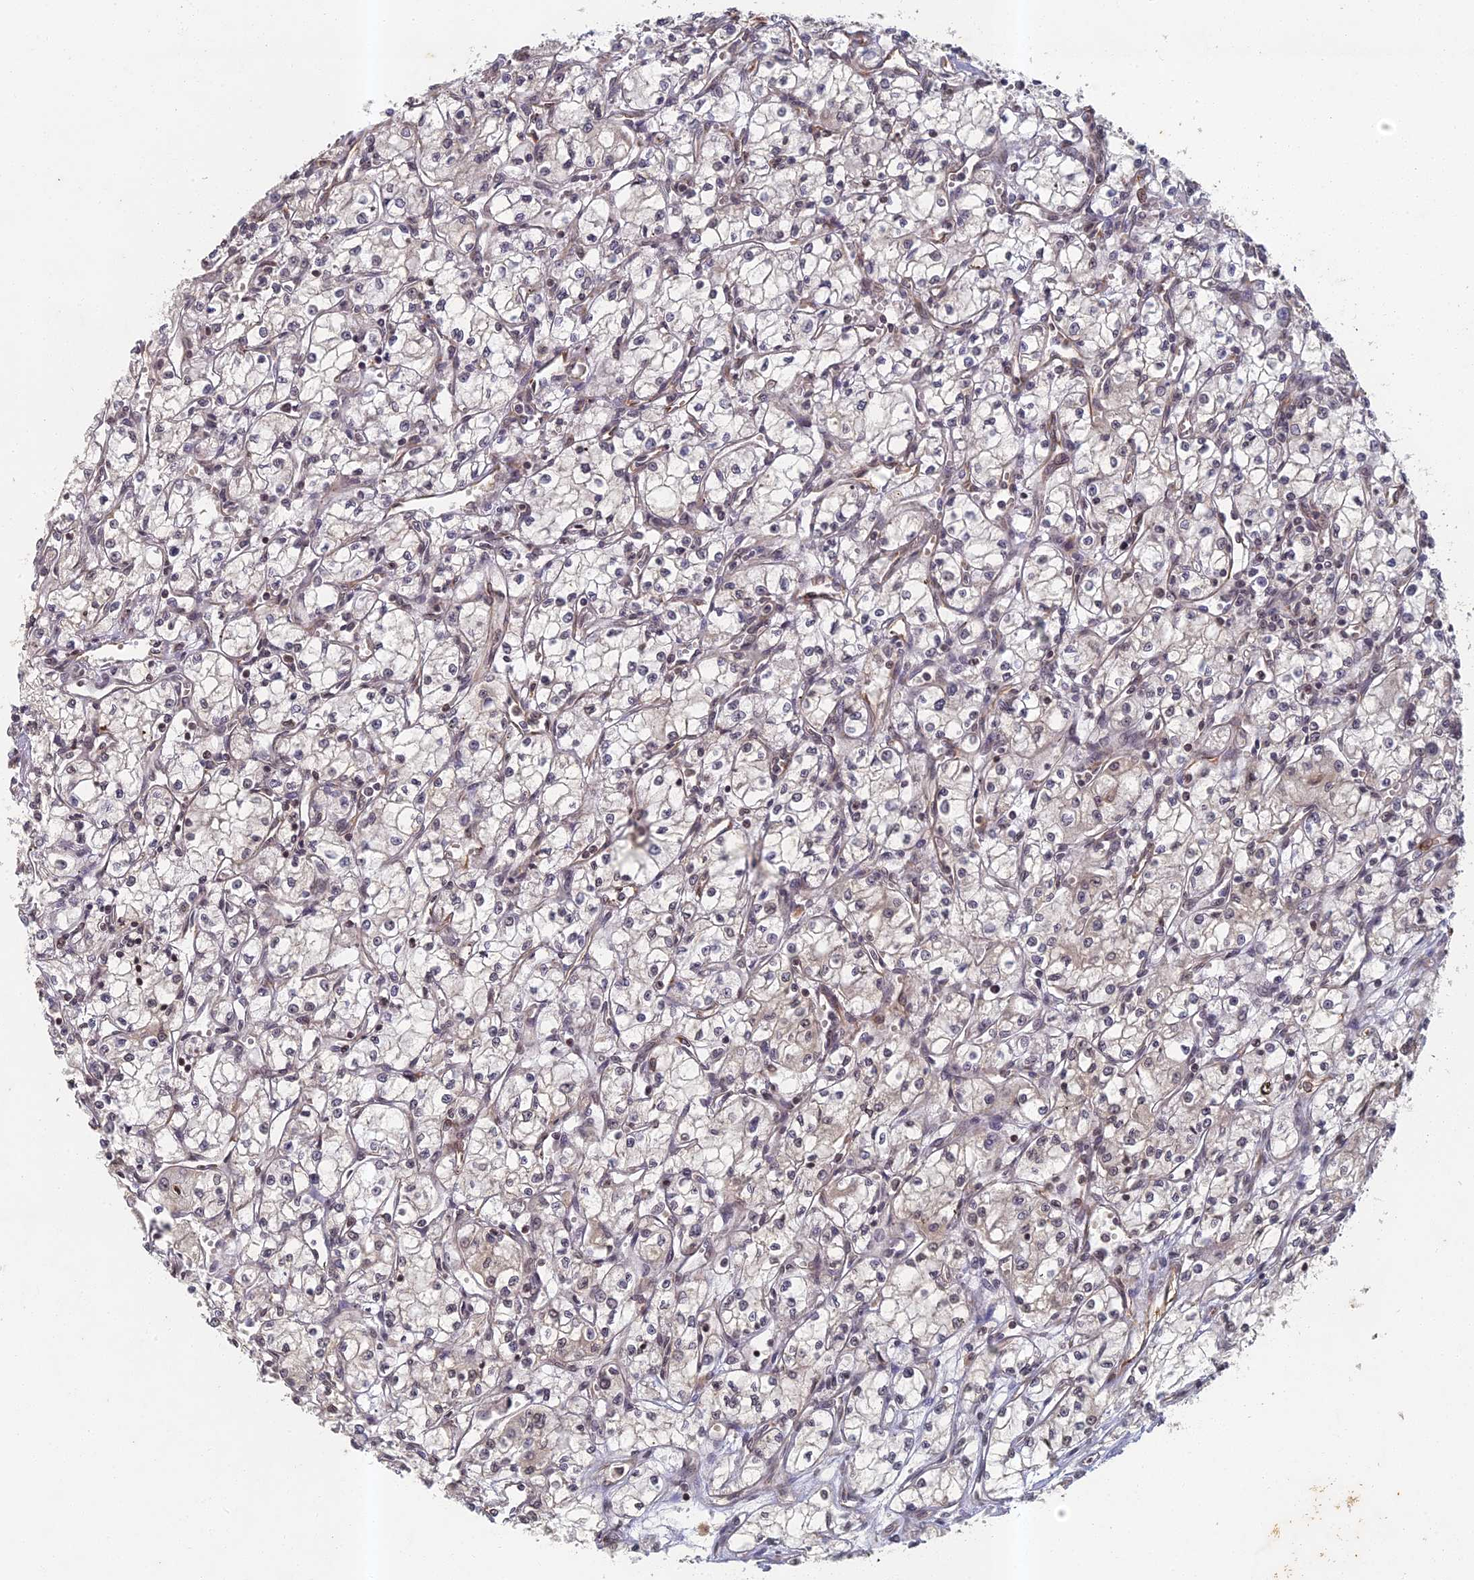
{"staining": {"intensity": "negative", "quantity": "none", "location": "none"}, "tissue": "renal cancer", "cell_type": "Tumor cells", "image_type": "cancer", "snomed": [{"axis": "morphology", "description": "Adenocarcinoma, NOS"}, {"axis": "topography", "description": "Kidney"}], "caption": "DAB immunohistochemical staining of human renal cancer (adenocarcinoma) displays no significant staining in tumor cells.", "gene": "ABCB10", "patient": {"sex": "male", "age": 59}}